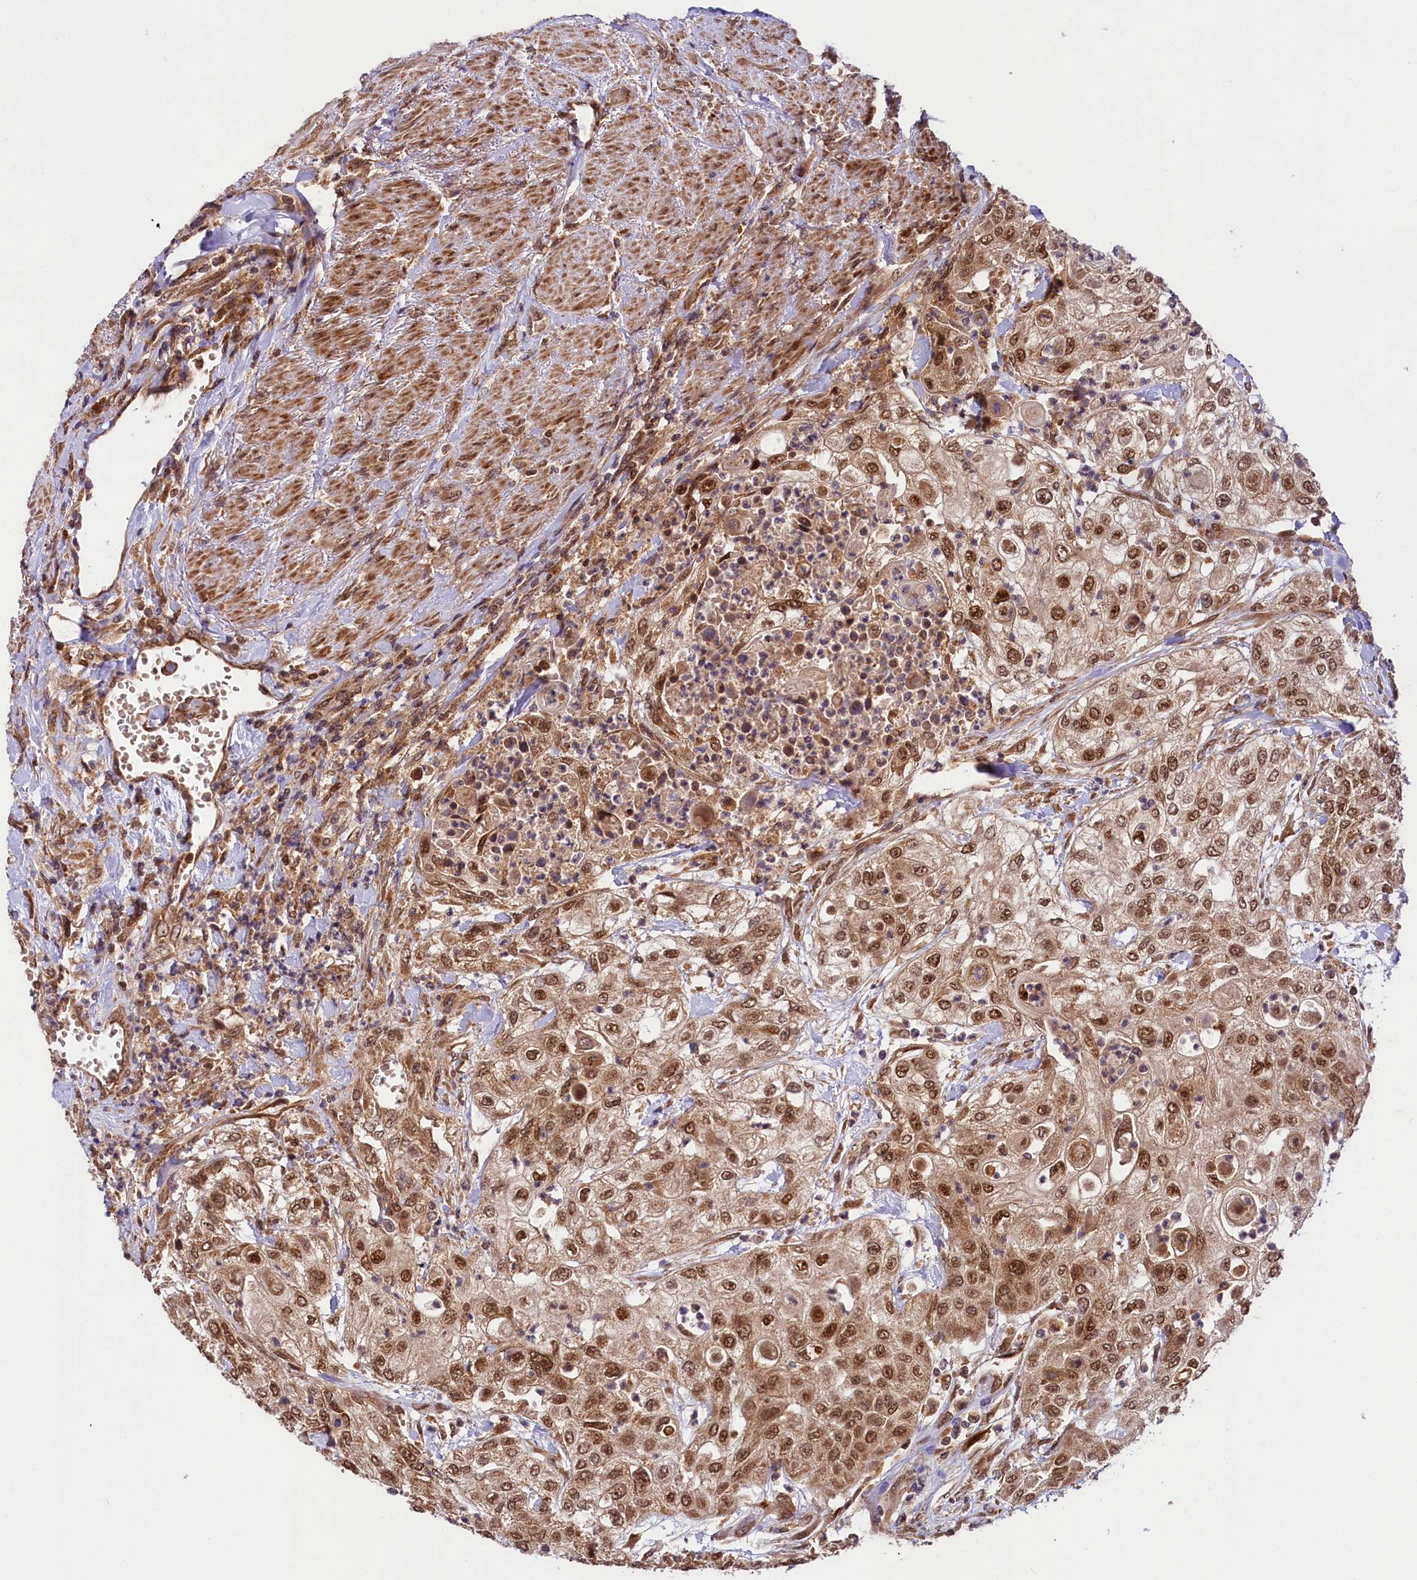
{"staining": {"intensity": "strong", "quantity": ">75%", "location": "cytoplasmic/membranous,nuclear"}, "tissue": "urothelial cancer", "cell_type": "Tumor cells", "image_type": "cancer", "snomed": [{"axis": "morphology", "description": "Urothelial carcinoma, High grade"}, {"axis": "topography", "description": "Urinary bladder"}], "caption": "The micrograph demonstrates staining of urothelial cancer, revealing strong cytoplasmic/membranous and nuclear protein expression (brown color) within tumor cells.", "gene": "UBE3A", "patient": {"sex": "female", "age": 79}}